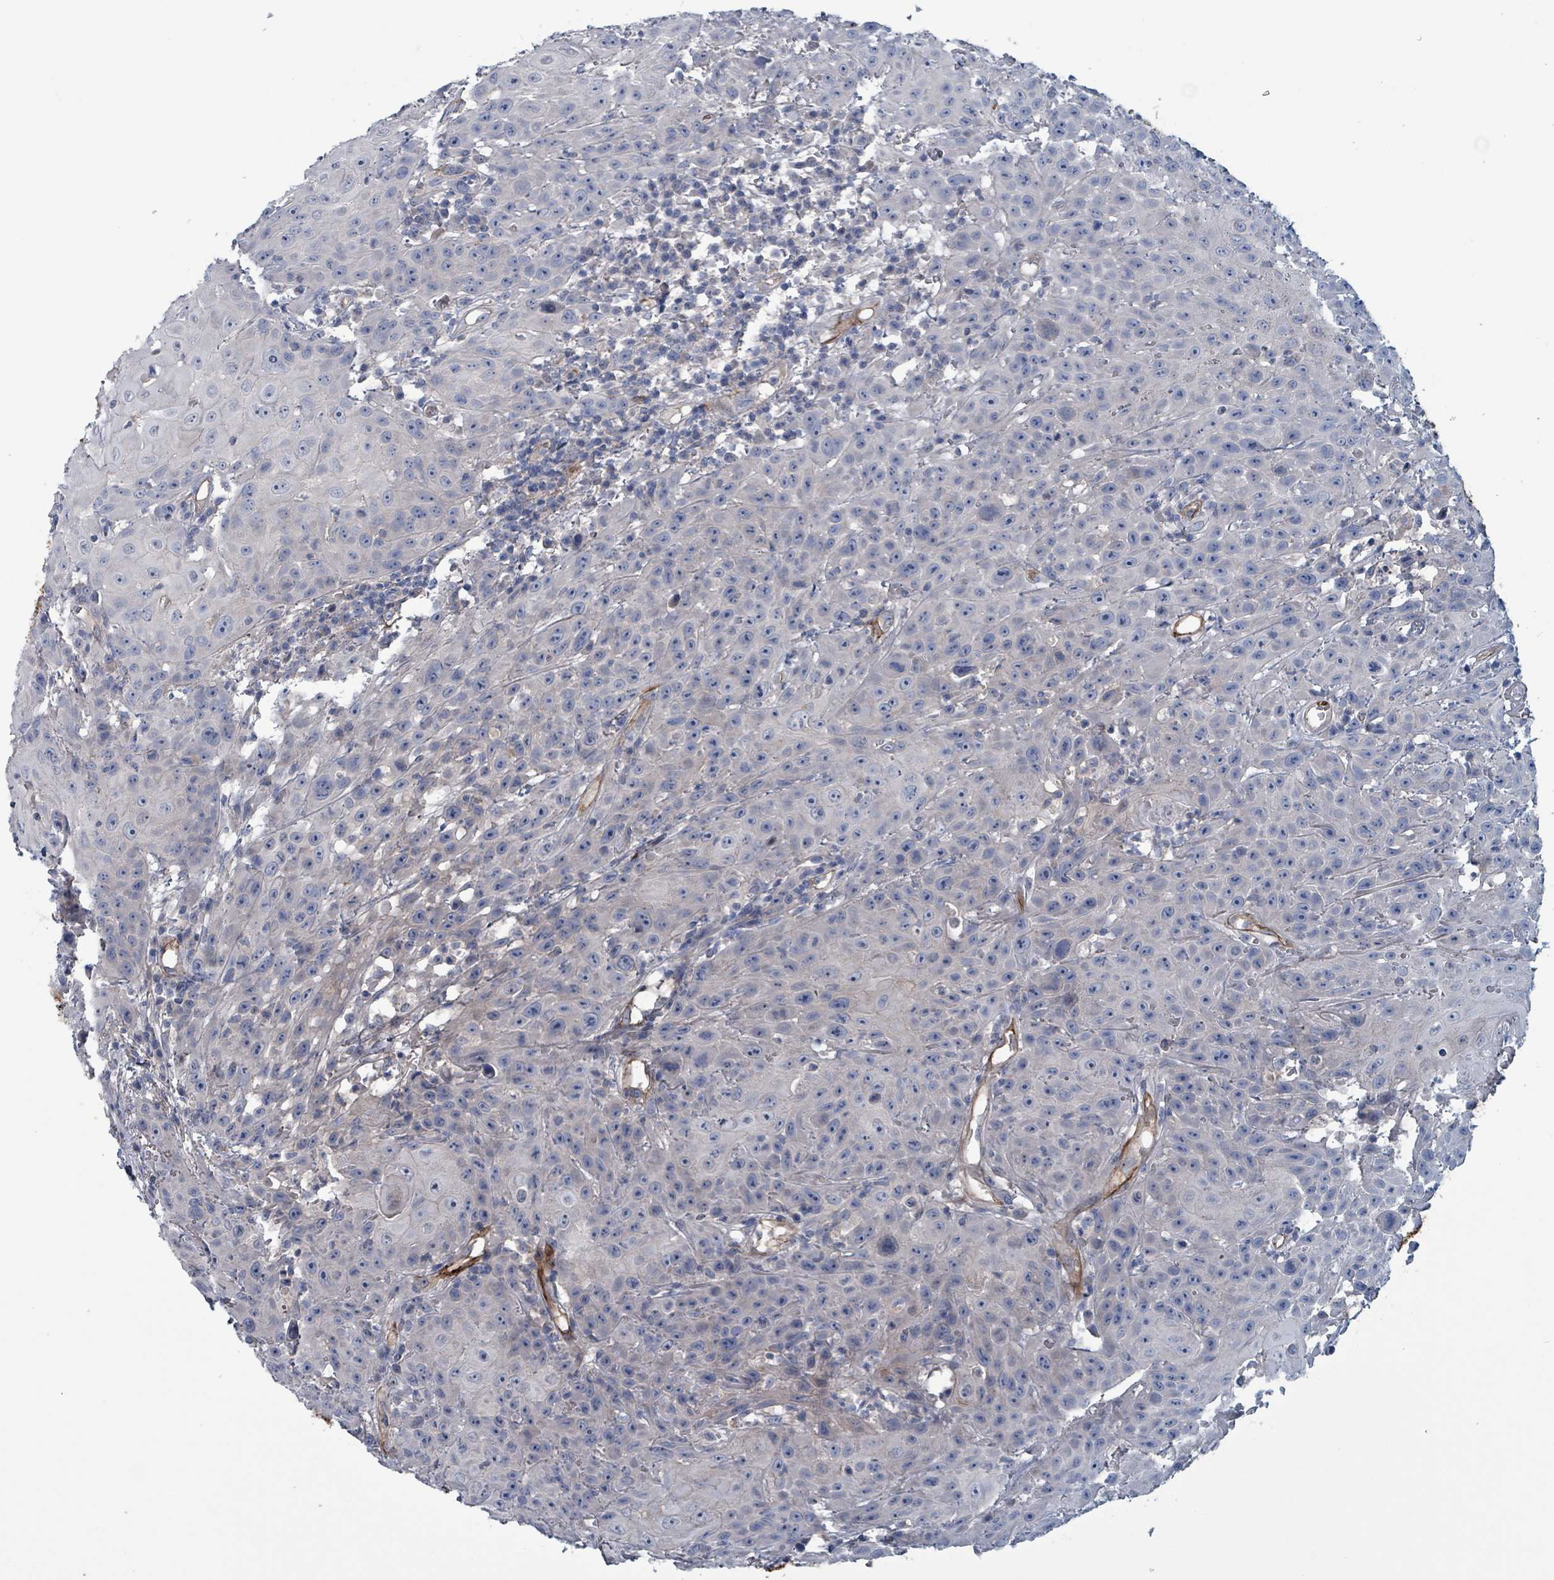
{"staining": {"intensity": "negative", "quantity": "none", "location": "none"}, "tissue": "head and neck cancer", "cell_type": "Tumor cells", "image_type": "cancer", "snomed": [{"axis": "morphology", "description": "Squamous cell carcinoma, NOS"}, {"axis": "topography", "description": "Skin"}, {"axis": "topography", "description": "Head-Neck"}], "caption": "Immunohistochemical staining of head and neck cancer (squamous cell carcinoma) exhibits no significant staining in tumor cells.", "gene": "TAAR5", "patient": {"sex": "male", "age": 80}}